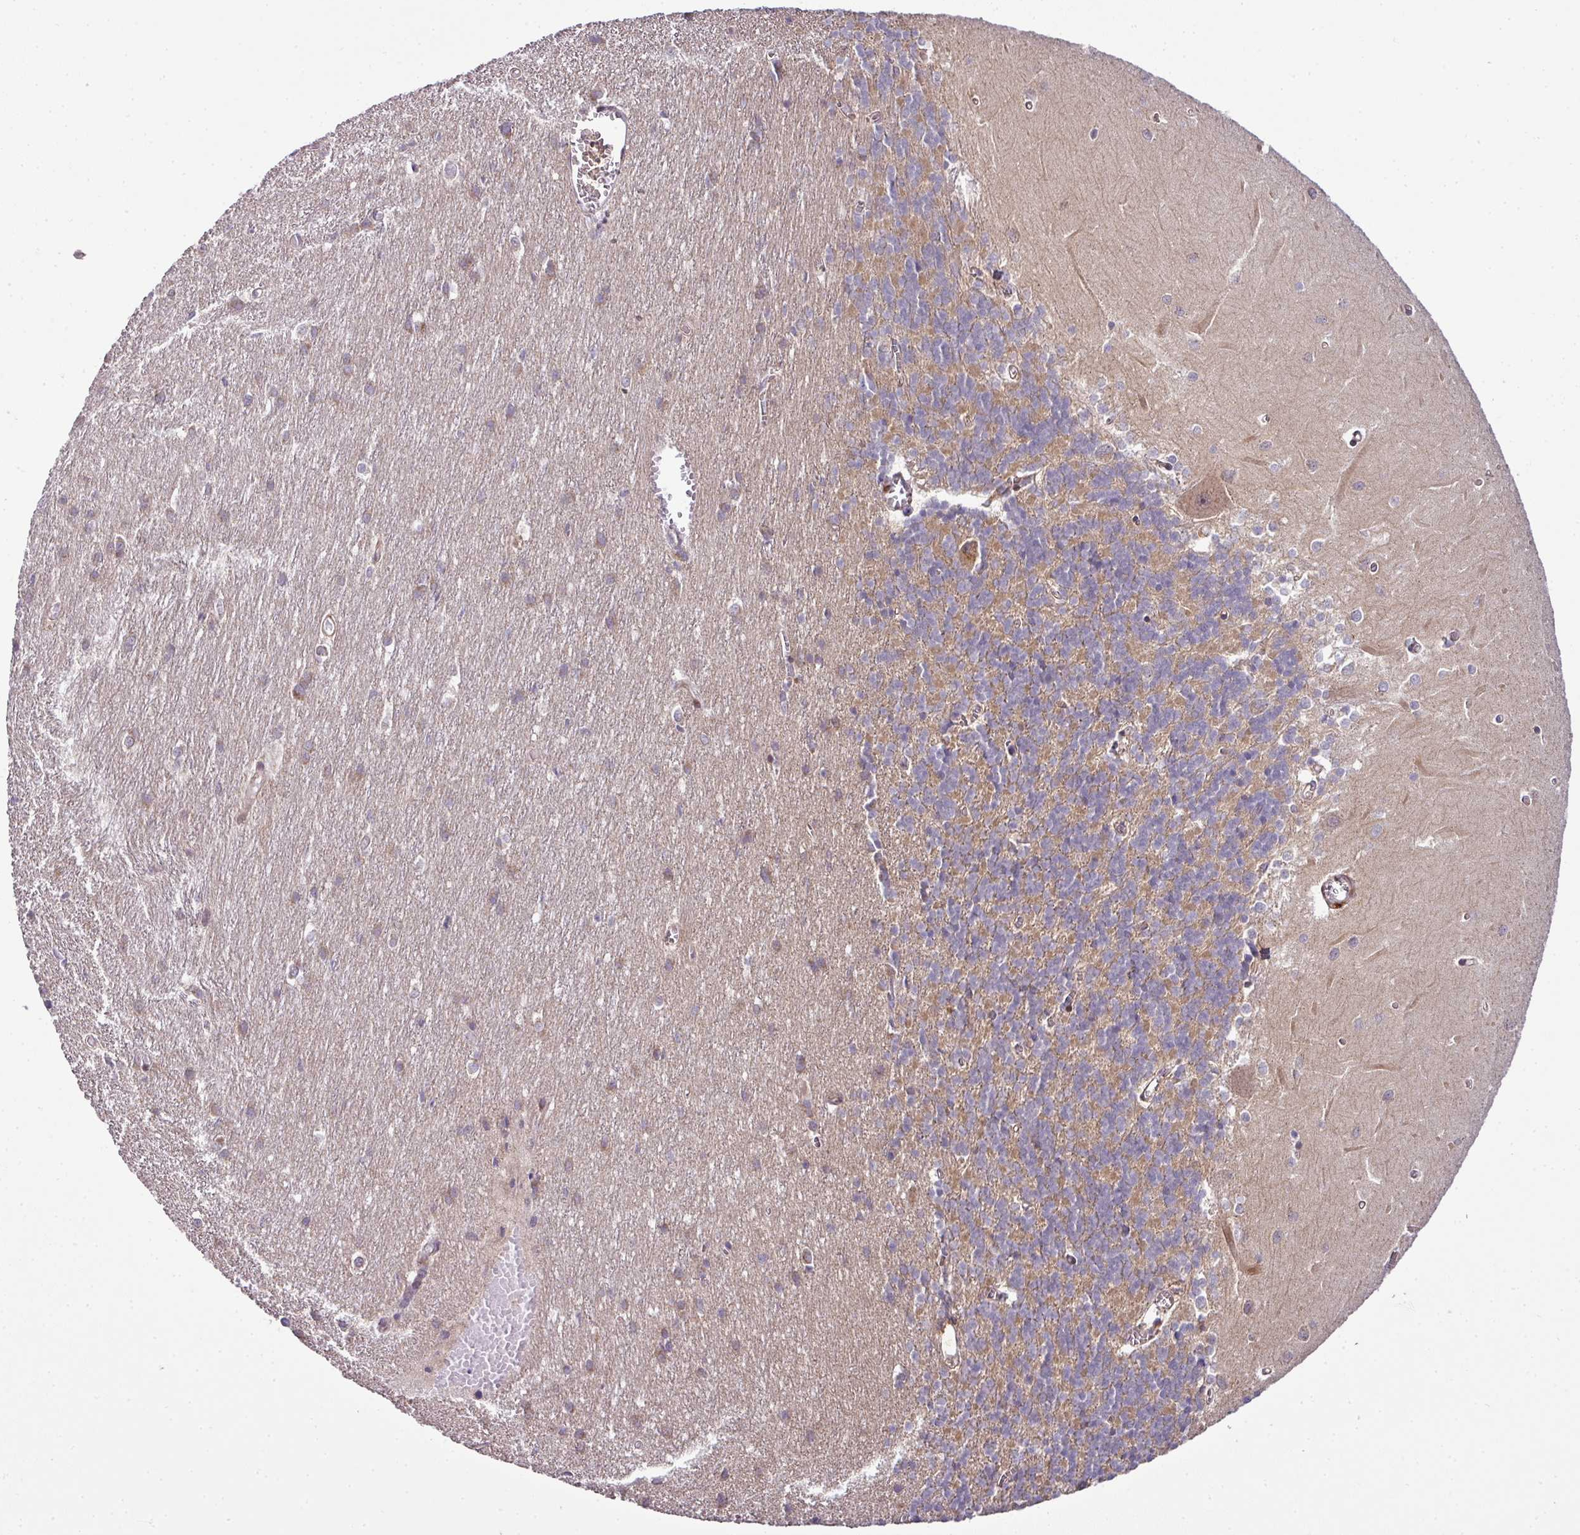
{"staining": {"intensity": "moderate", "quantity": "25%-75%", "location": "cytoplasmic/membranous"}, "tissue": "cerebellum", "cell_type": "Cells in granular layer", "image_type": "normal", "snomed": [{"axis": "morphology", "description": "Normal tissue, NOS"}, {"axis": "topography", "description": "Cerebellum"}], "caption": "Protein expression analysis of benign human cerebellum reveals moderate cytoplasmic/membranous expression in approximately 25%-75% of cells in granular layer. (DAB (3,3'-diaminobenzidine) = brown stain, brightfield microscopy at high magnification).", "gene": "TIMMDC1", "patient": {"sex": "male", "age": 37}}